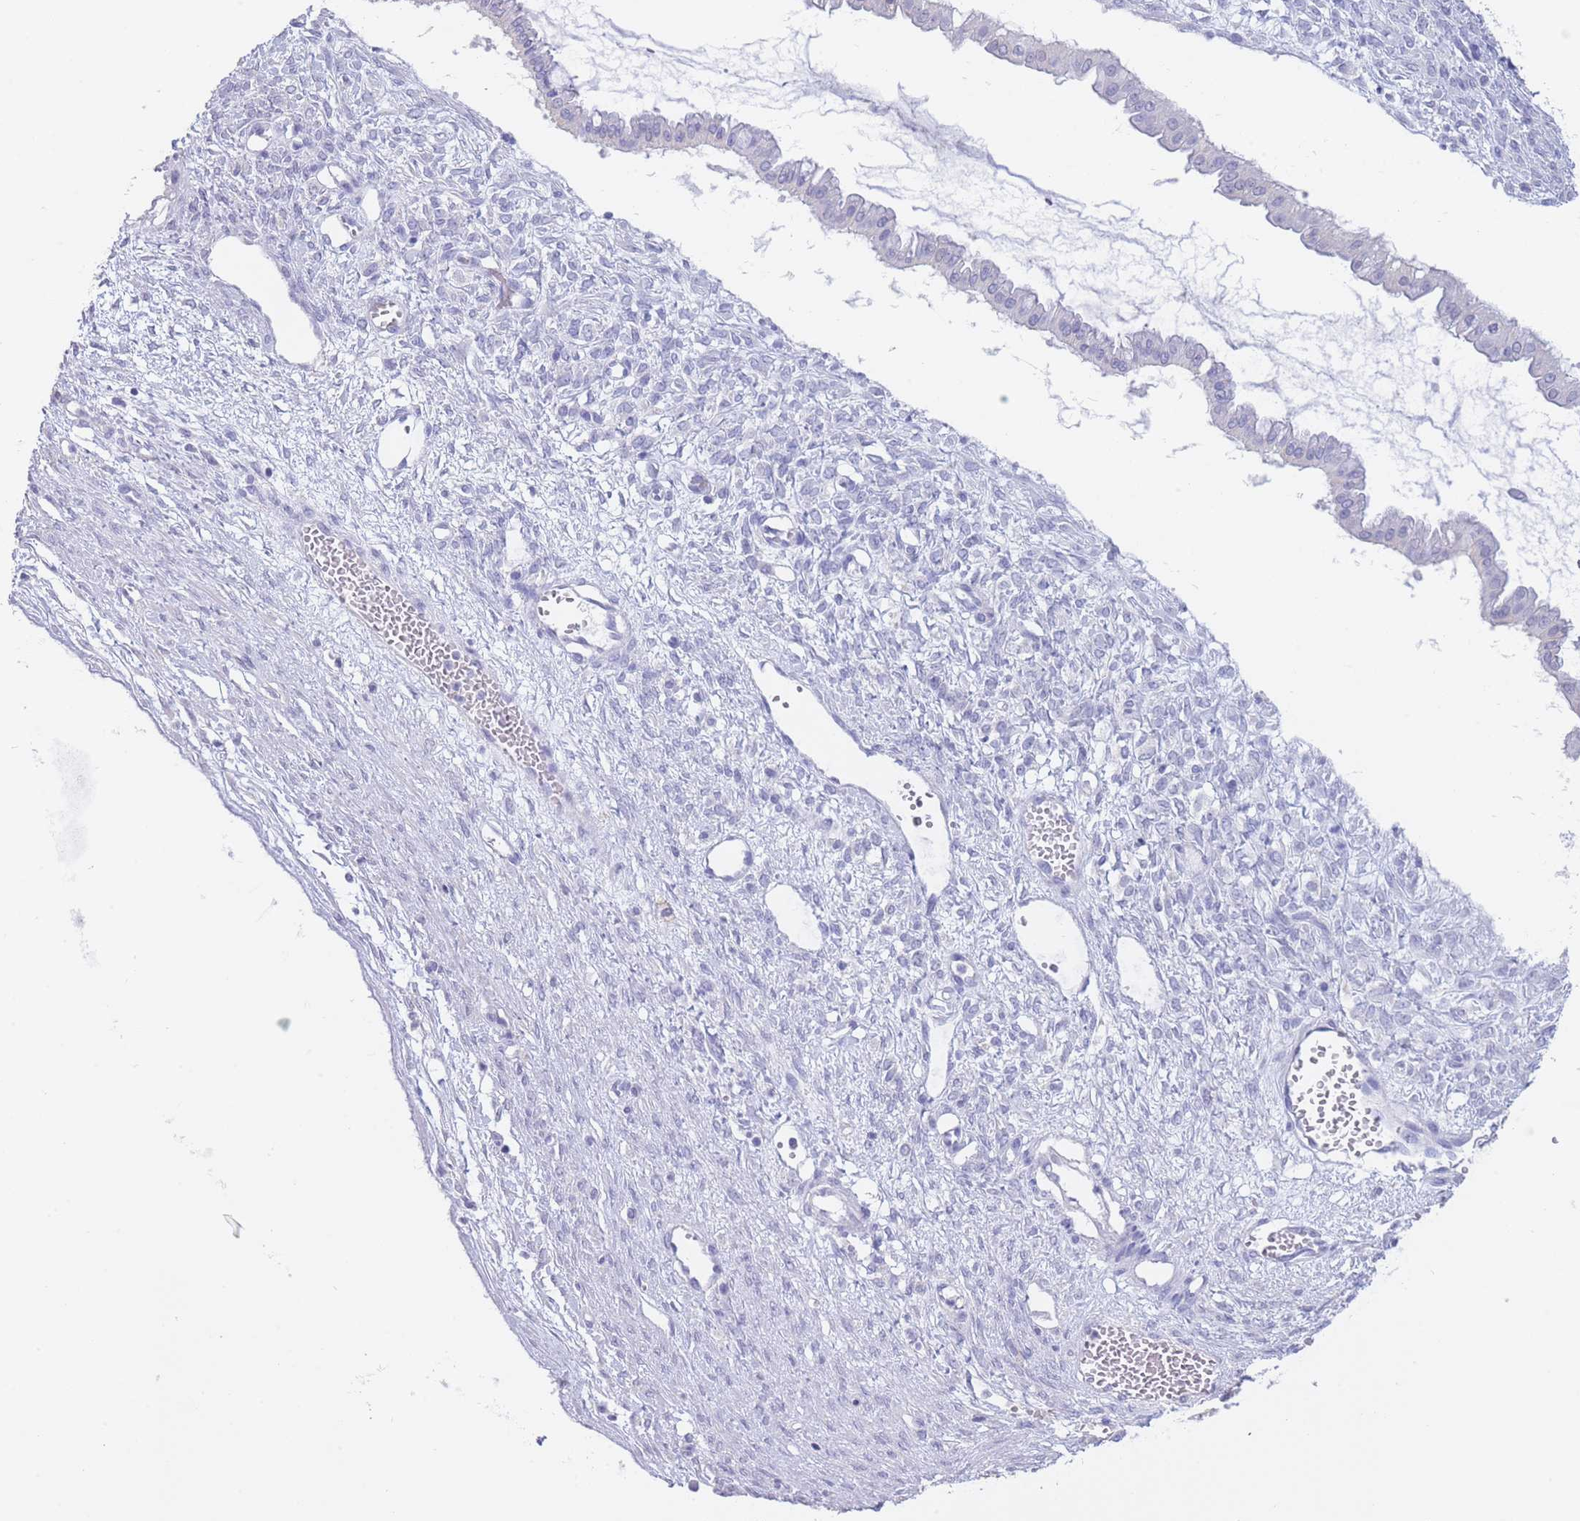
{"staining": {"intensity": "negative", "quantity": "none", "location": "none"}, "tissue": "ovarian cancer", "cell_type": "Tumor cells", "image_type": "cancer", "snomed": [{"axis": "morphology", "description": "Cystadenocarcinoma, mucinous, NOS"}, {"axis": "topography", "description": "Ovary"}], "caption": "The photomicrograph displays no staining of tumor cells in ovarian cancer (mucinous cystadenocarcinoma). The staining is performed using DAB brown chromogen with nuclei counter-stained in using hematoxylin.", "gene": "CD37", "patient": {"sex": "female", "age": 73}}